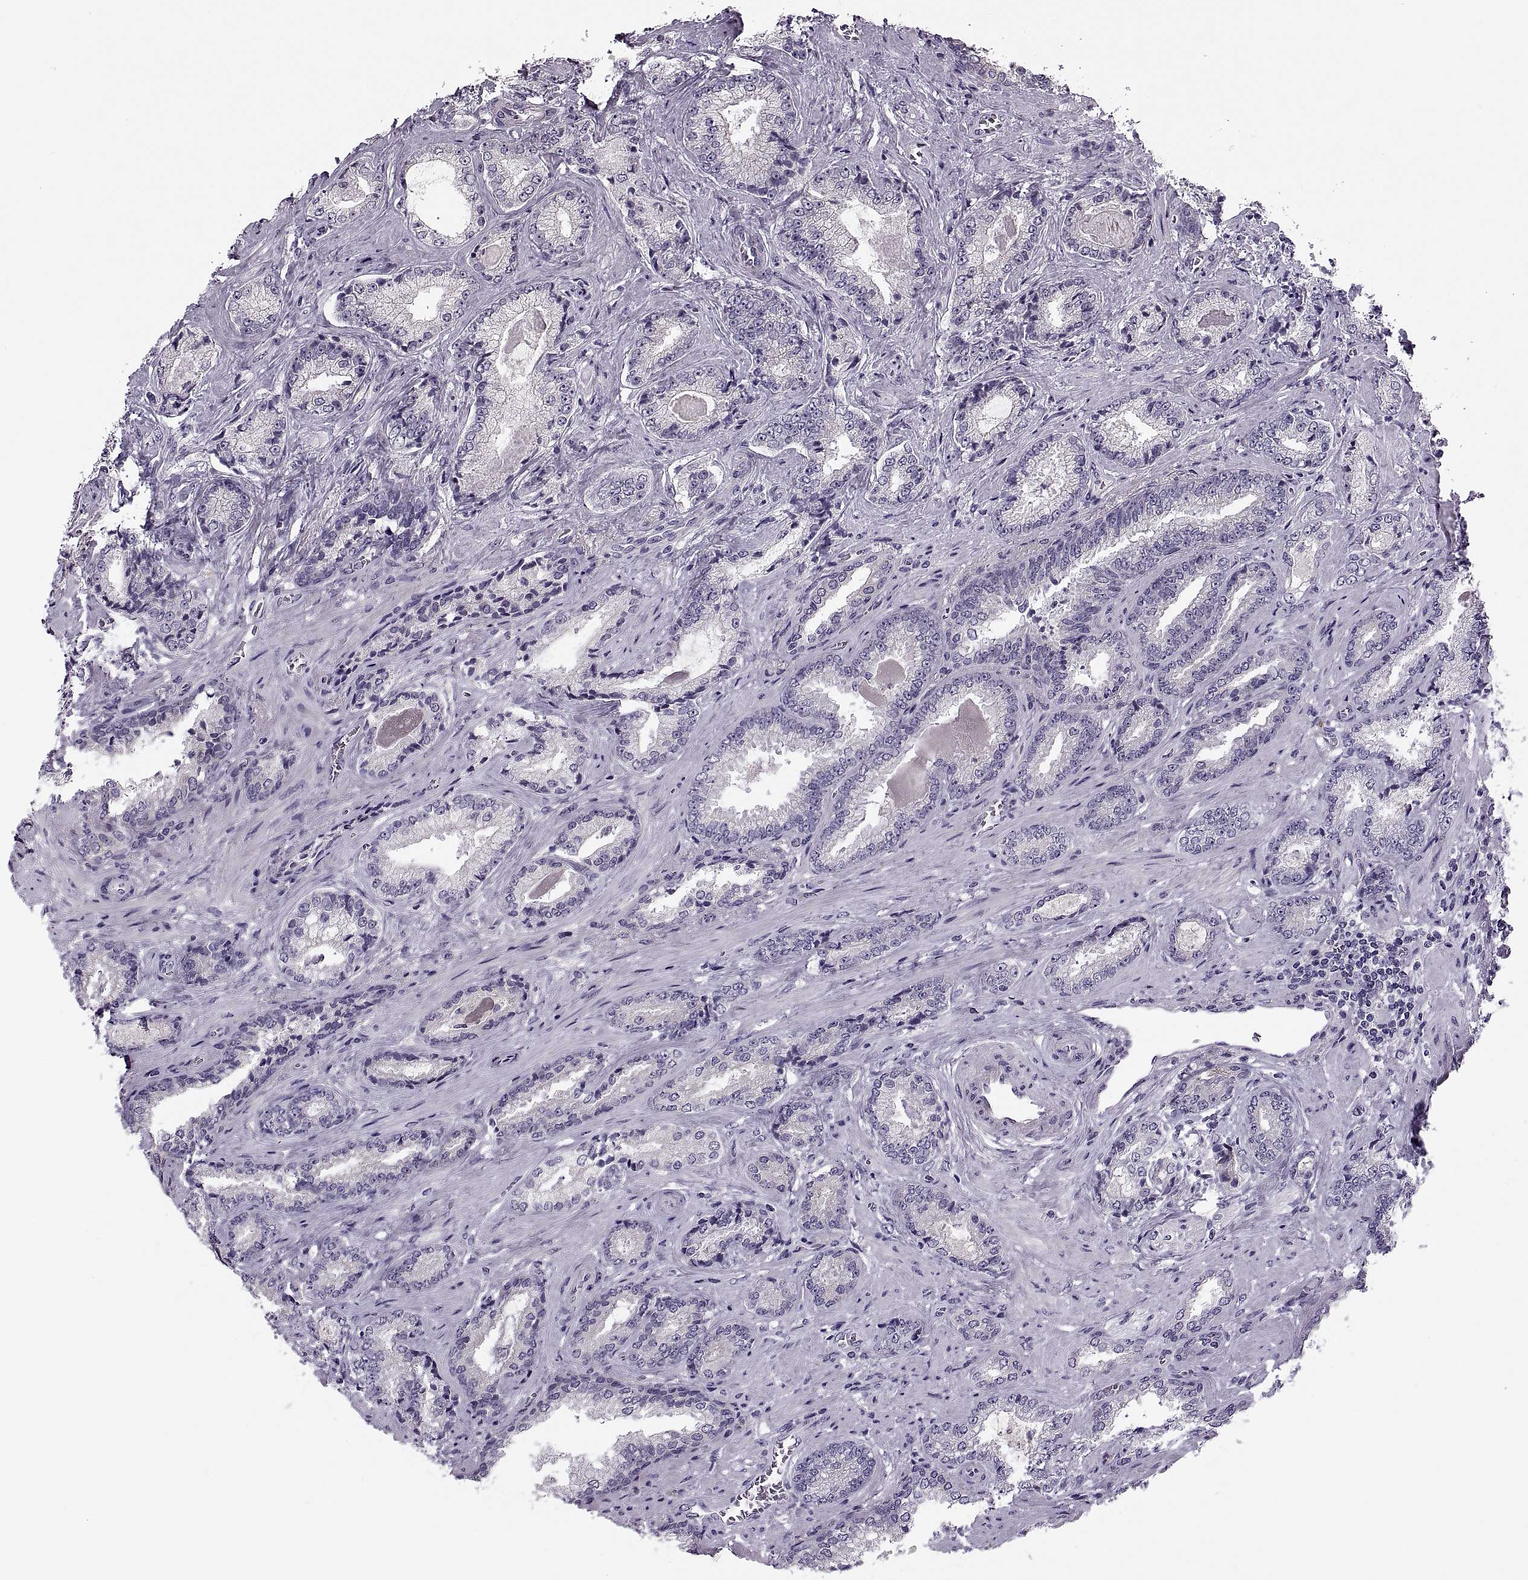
{"staining": {"intensity": "negative", "quantity": "none", "location": "none"}, "tissue": "prostate cancer", "cell_type": "Tumor cells", "image_type": "cancer", "snomed": [{"axis": "morphology", "description": "Adenocarcinoma, Low grade"}, {"axis": "topography", "description": "Prostate"}], "caption": "This image is of prostate low-grade adenocarcinoma stained with immunohistochemistry (IHC) to label a protein in brown with the nuclei are counter-stained blue. There is no expression in tumor cells.", "gene": "PRSS54", "patient": {"sex": "male", "age": 61}}